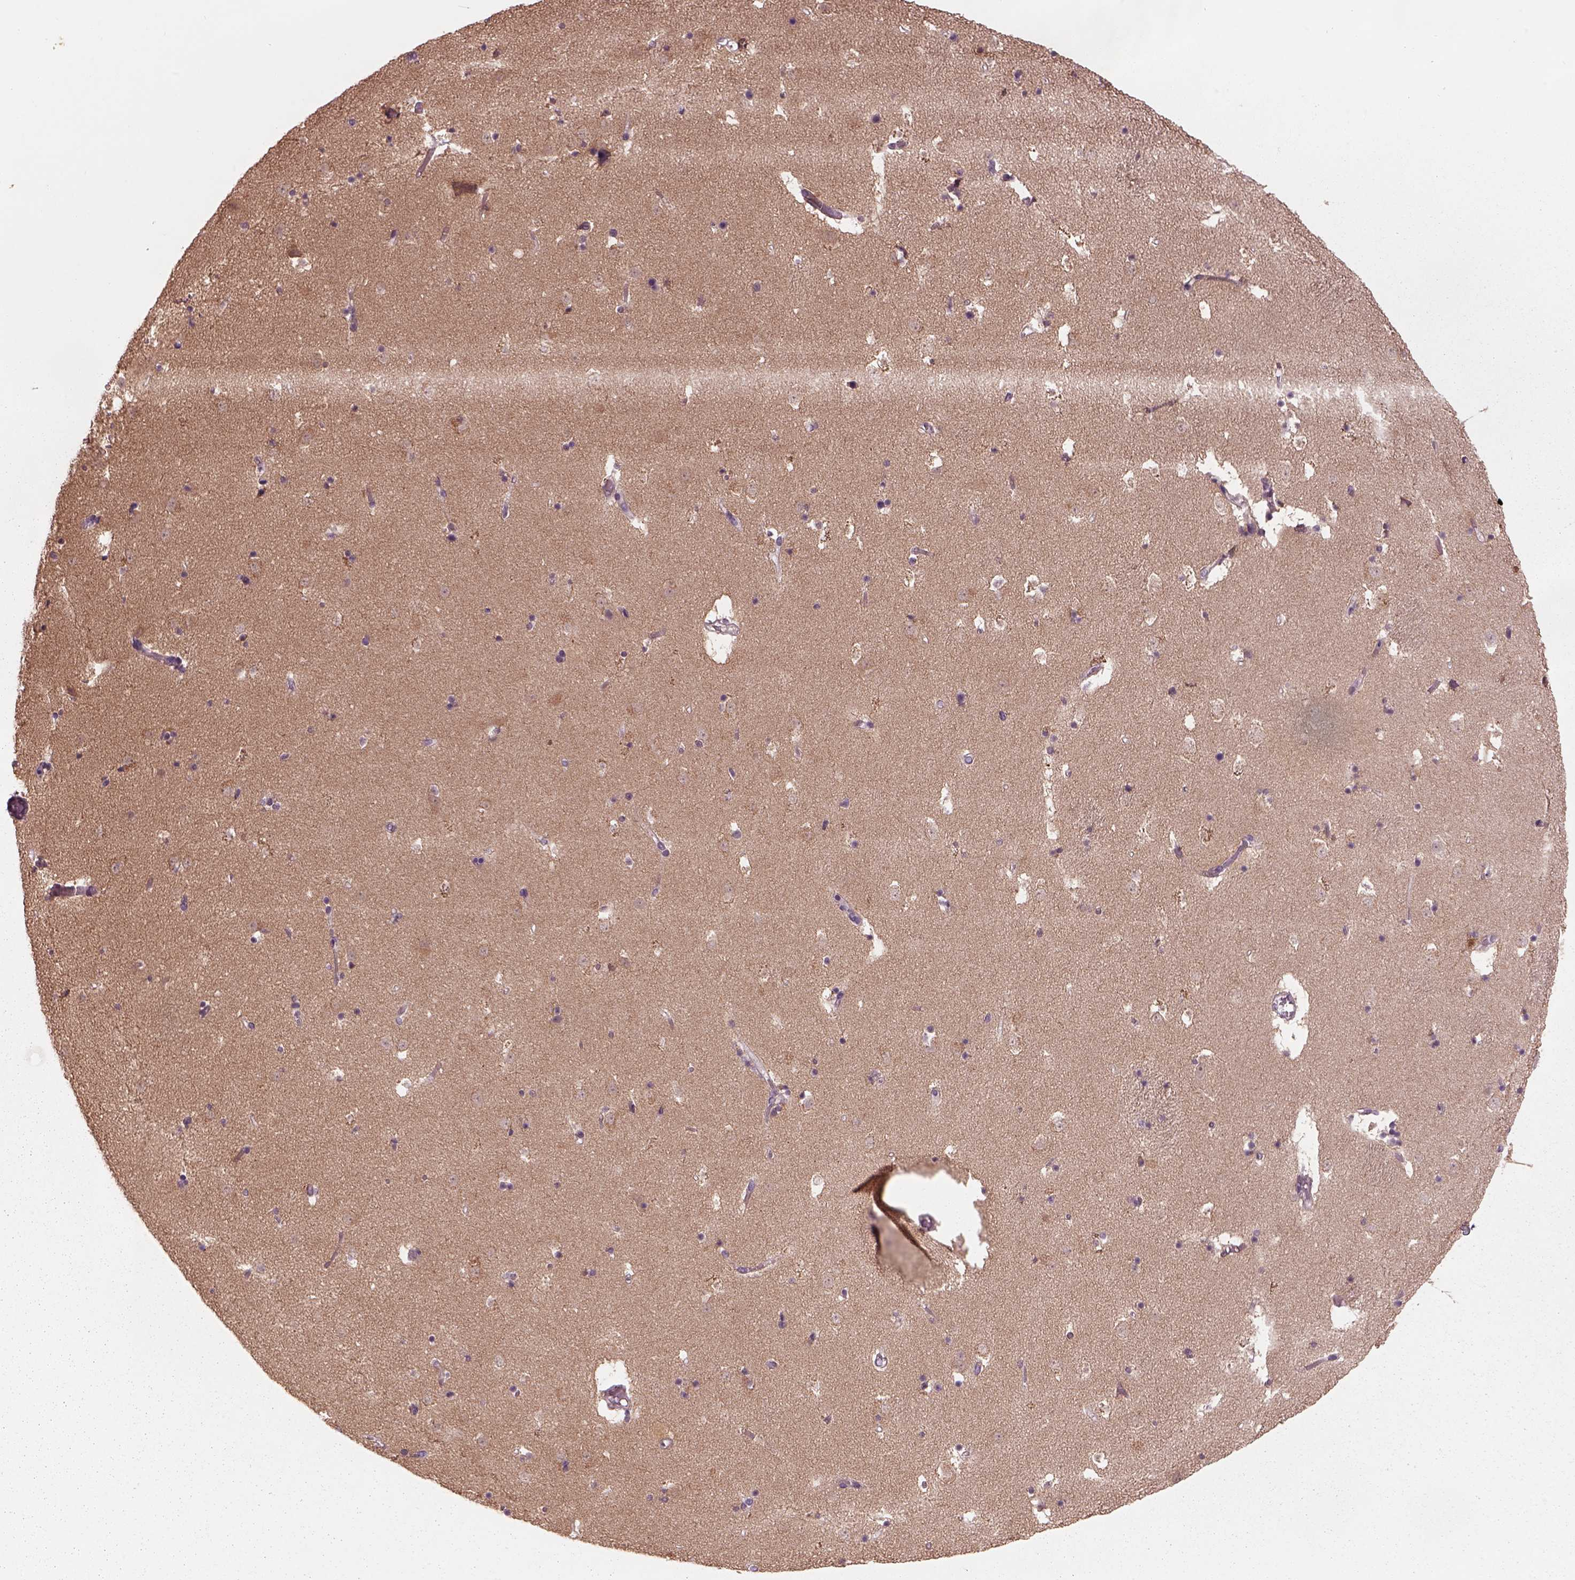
{"staining": {"intensity": "negative", "quantity": "none", "location": "none"}, "tissue": "caudate", "cell_type": "Glial cells", "image_type": "normal", "snomed": [{"axis": "morphology", "description": "Normal tissue, NOS"}, {"axis": "topography", "description": "Lateral ventricle wall"}], "caption": "Protein analysis of normal caudate demonstrates no significant staining in glial cells. (Stains: DAB (3,3'-diaminobenzidine) IHC with hematoxylin counter stain, Microscopy: brightfield microscopy at high magnification).", "gene": "GDNF", "patient": {"sex": "female", "age": 42}}